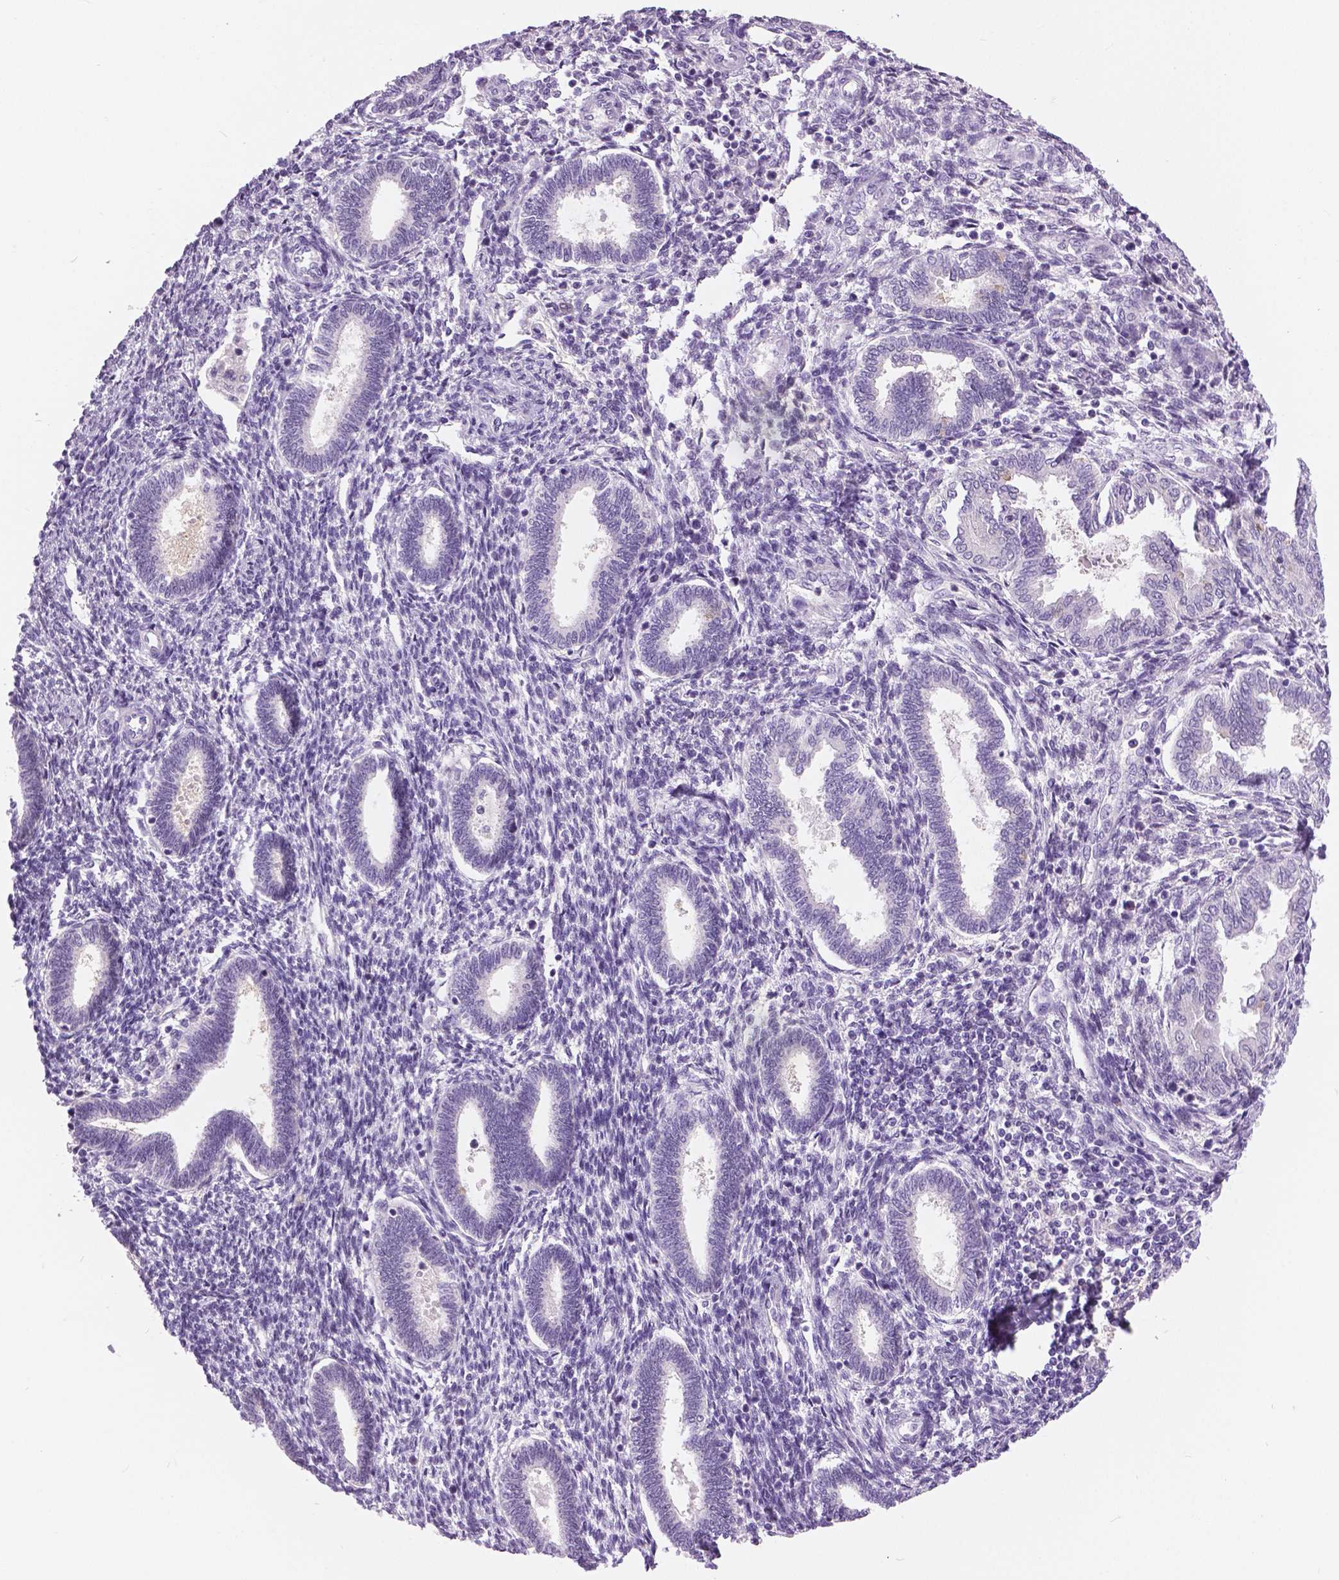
{"staining": {"intensity": "negative", "quantity": "none", "location": "none"}, "tissue": "endometrium", "cell_type": "Cells in endometrial stroma", "image_type": "normal", "snomed": [{"axis": "morphology", "description": "Normal tissue, NOS"}, {"axis": "topography", "description": "Endometrium"}], "caption": "An immunohistochemistry micrograph of benign endometrium is shown. There is no staining in cells in endometrial stroma of endometrium.", "gene": "TP53TG5", "patient": {"sex": "female", "age": 42}}